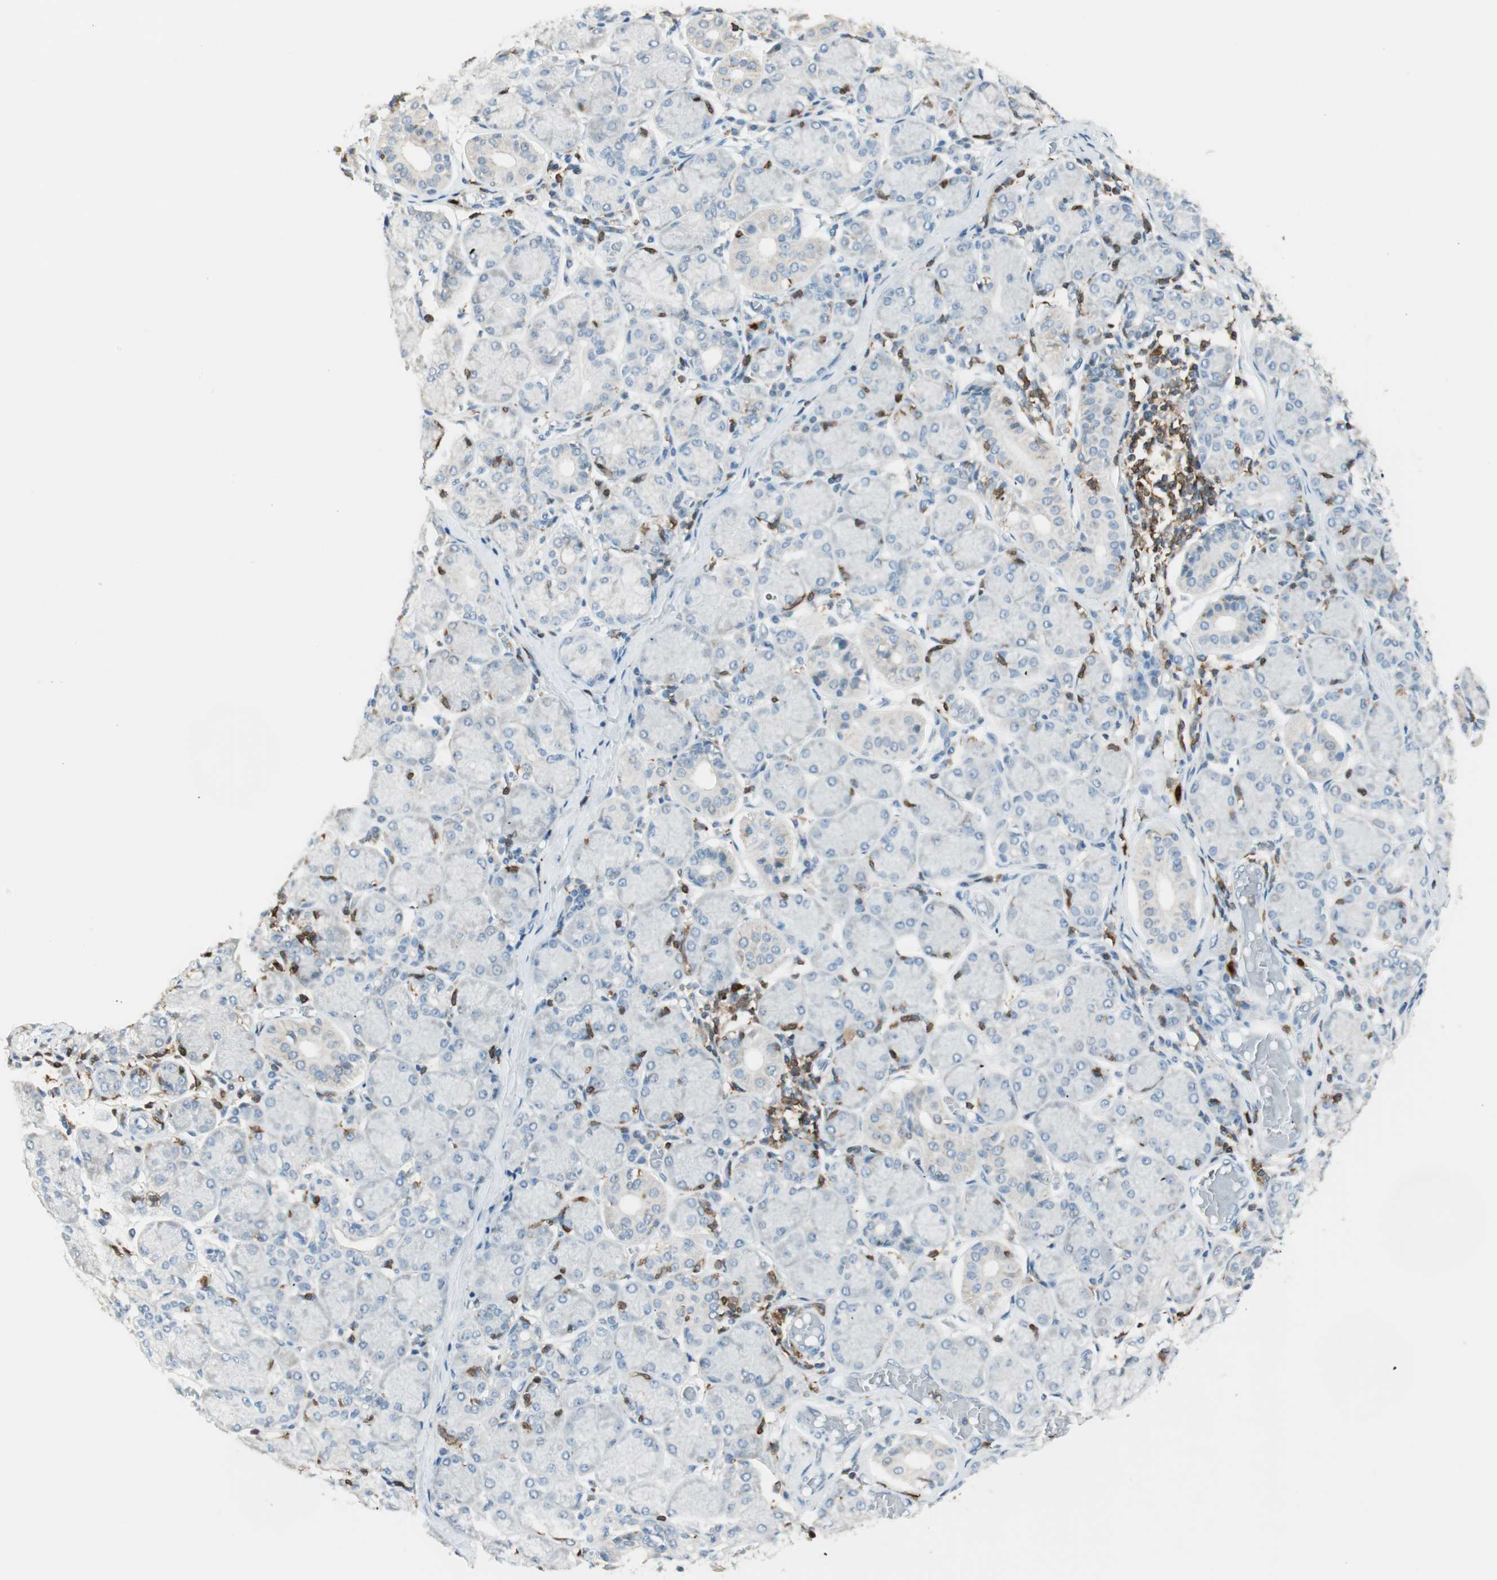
{"staining": {"intensity": "weak", "quantity": "25%-75%", "location": "cytoplasmic/membranous"}, "tissue": "salivary gland", "cell_type": "Glandular cells", "image_type": "normal", "snomed": [{"axis": "morphology", "description": "Normal tissue, NOS"}, {"axis": "topography", "description": "Salivary gland"}], "caption": "A high-resolution photomicrograph shows immunohistochemistry (IHC) staining of normal salivary gland, which demonstrates weak cytoplasmic/membranous staining in approximately 25%-75% of glandular cells.", "gene": "HPGD", "patient": {"sex": "female", "age": 24}}